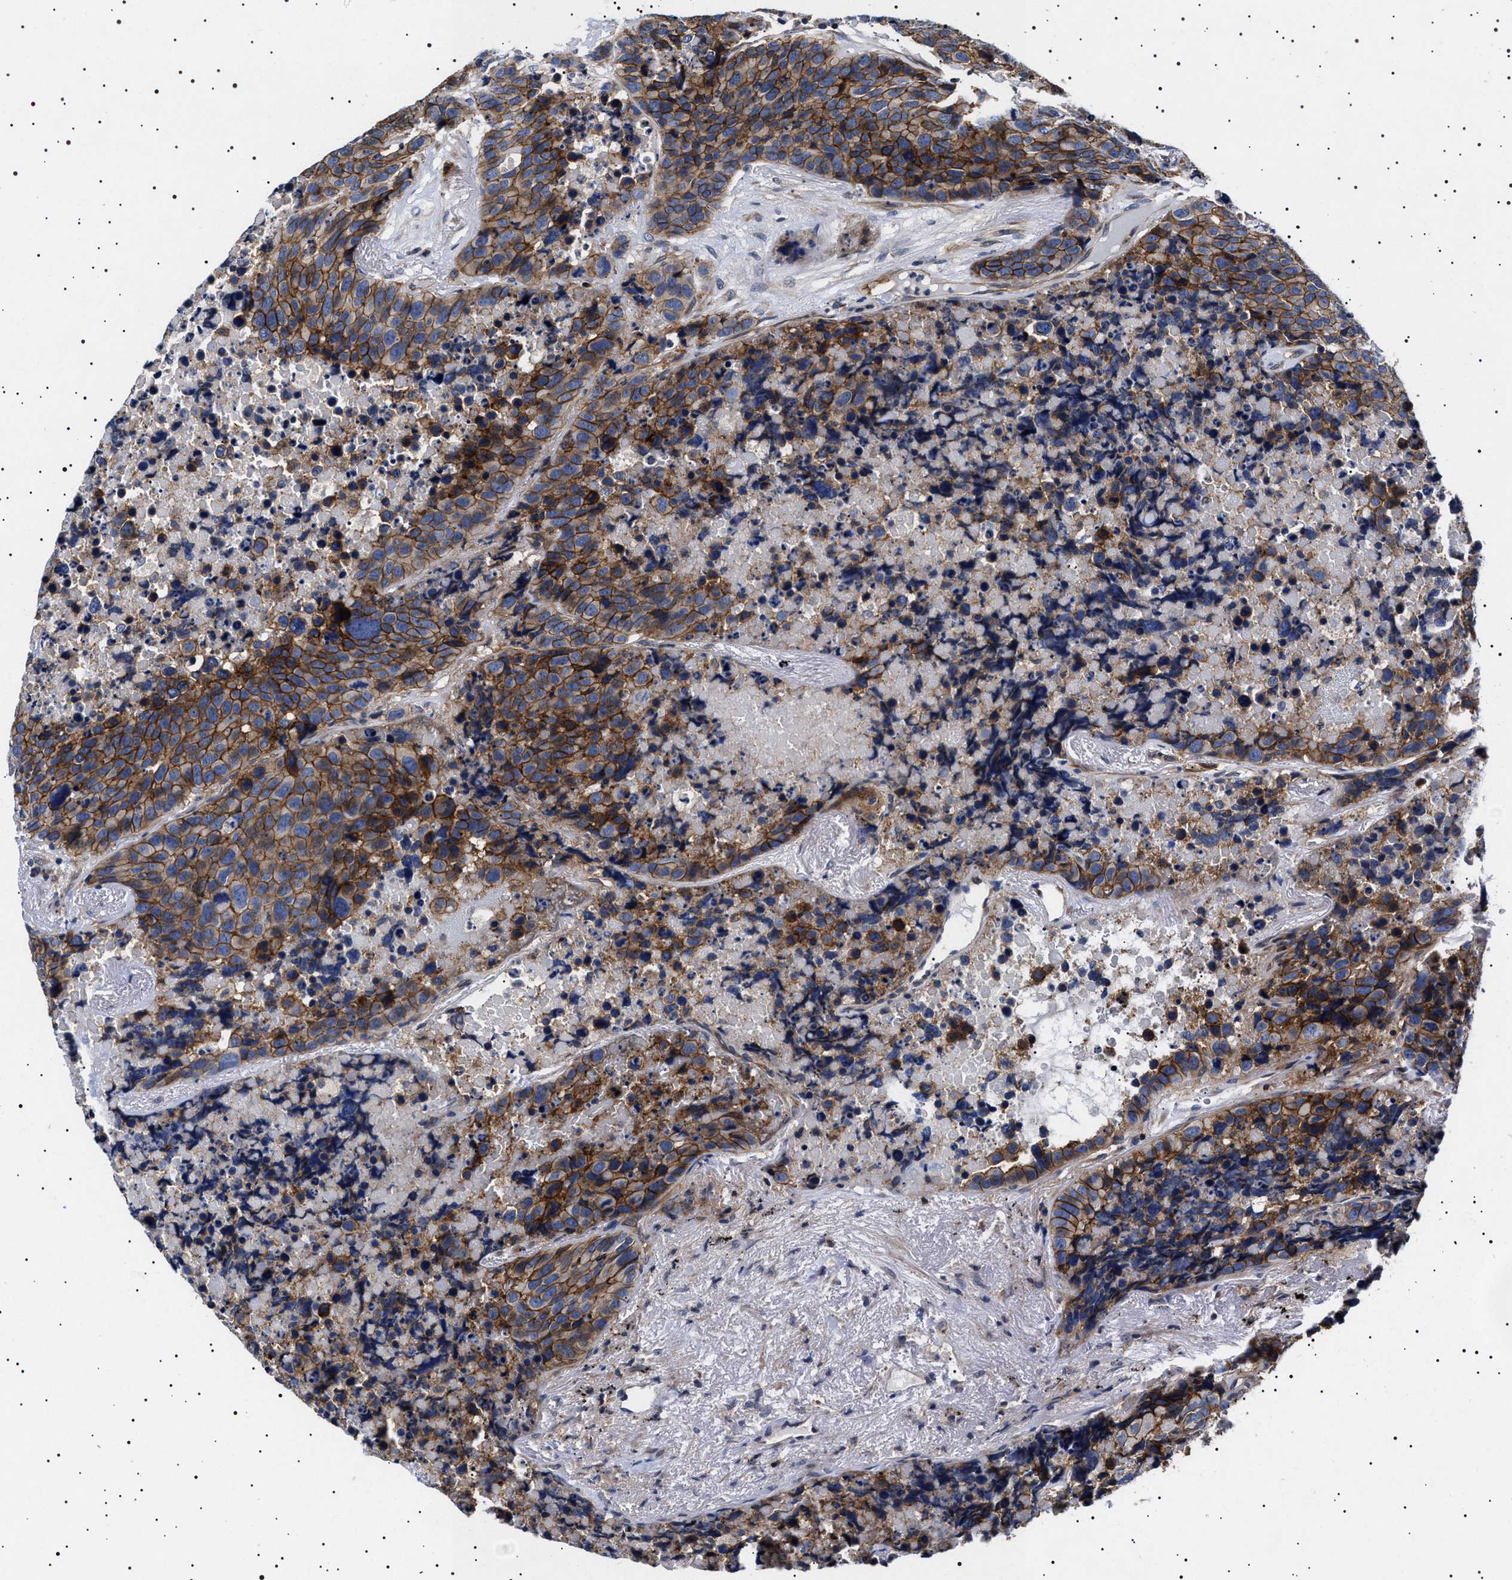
{"staining": {"intensity": "strong", "quantity": ">75%", "location": "cytoplasmic/membranous"}, "tissue": "carcinoid", "cell_type": "Tumor cells", "image_type": "cancer", "snomed": [{"axis": "morphology", "description": "Carcinoid, malignant, NOS"}, {"axis": "topography", "description": "Lung"}], "caption": "Tumor cells demonstrate high levels of strong cytoplasmic/membranous expression in approximately >75% of cells in human carcinoid. The staining was performed using DAB (3,3'-diaminobenzidine), with brown indicating positive protein expression. Nuclei are stained blue with hematoxylin.", "gene": "SLC4A7", "patient": {"sex": "male", "age": 60}}